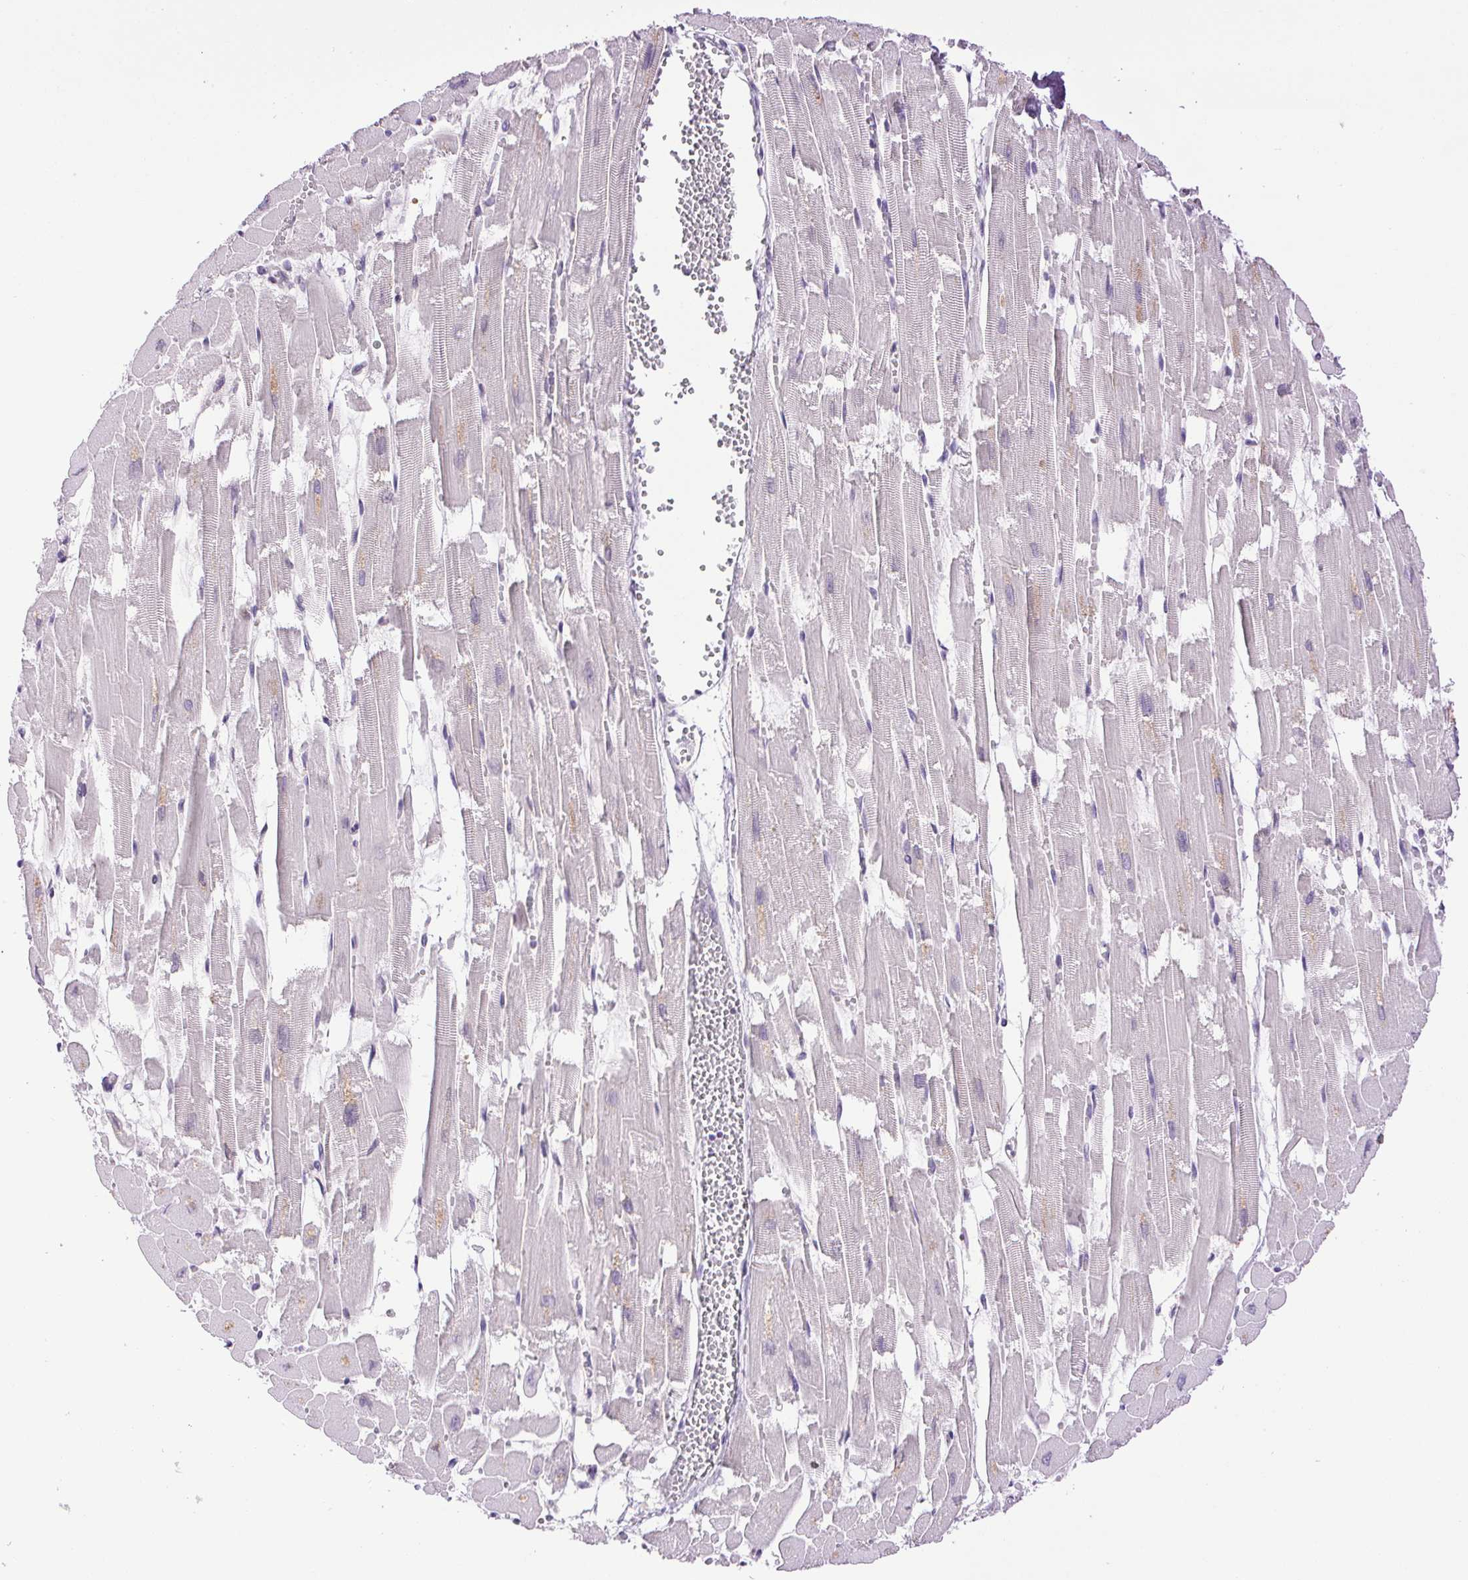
{"staining": {"intensity": "negative", "quantity": "none", "location": "none"}, "tissue": "heart muscle", "cell_type": "Cardiomyocytes", "image_type": "normal", "snomed": [{"axis": "morphology", "description": "Normal tissue, NOS"}, {"axis": "topography", "description": "Heart"}], "caption": "The histopathology image displays no staining of cardiomyocytes in unremarkable heart muscle.", "gene": "SMIM13", "patient": {"sex": "female", "age": 52}}